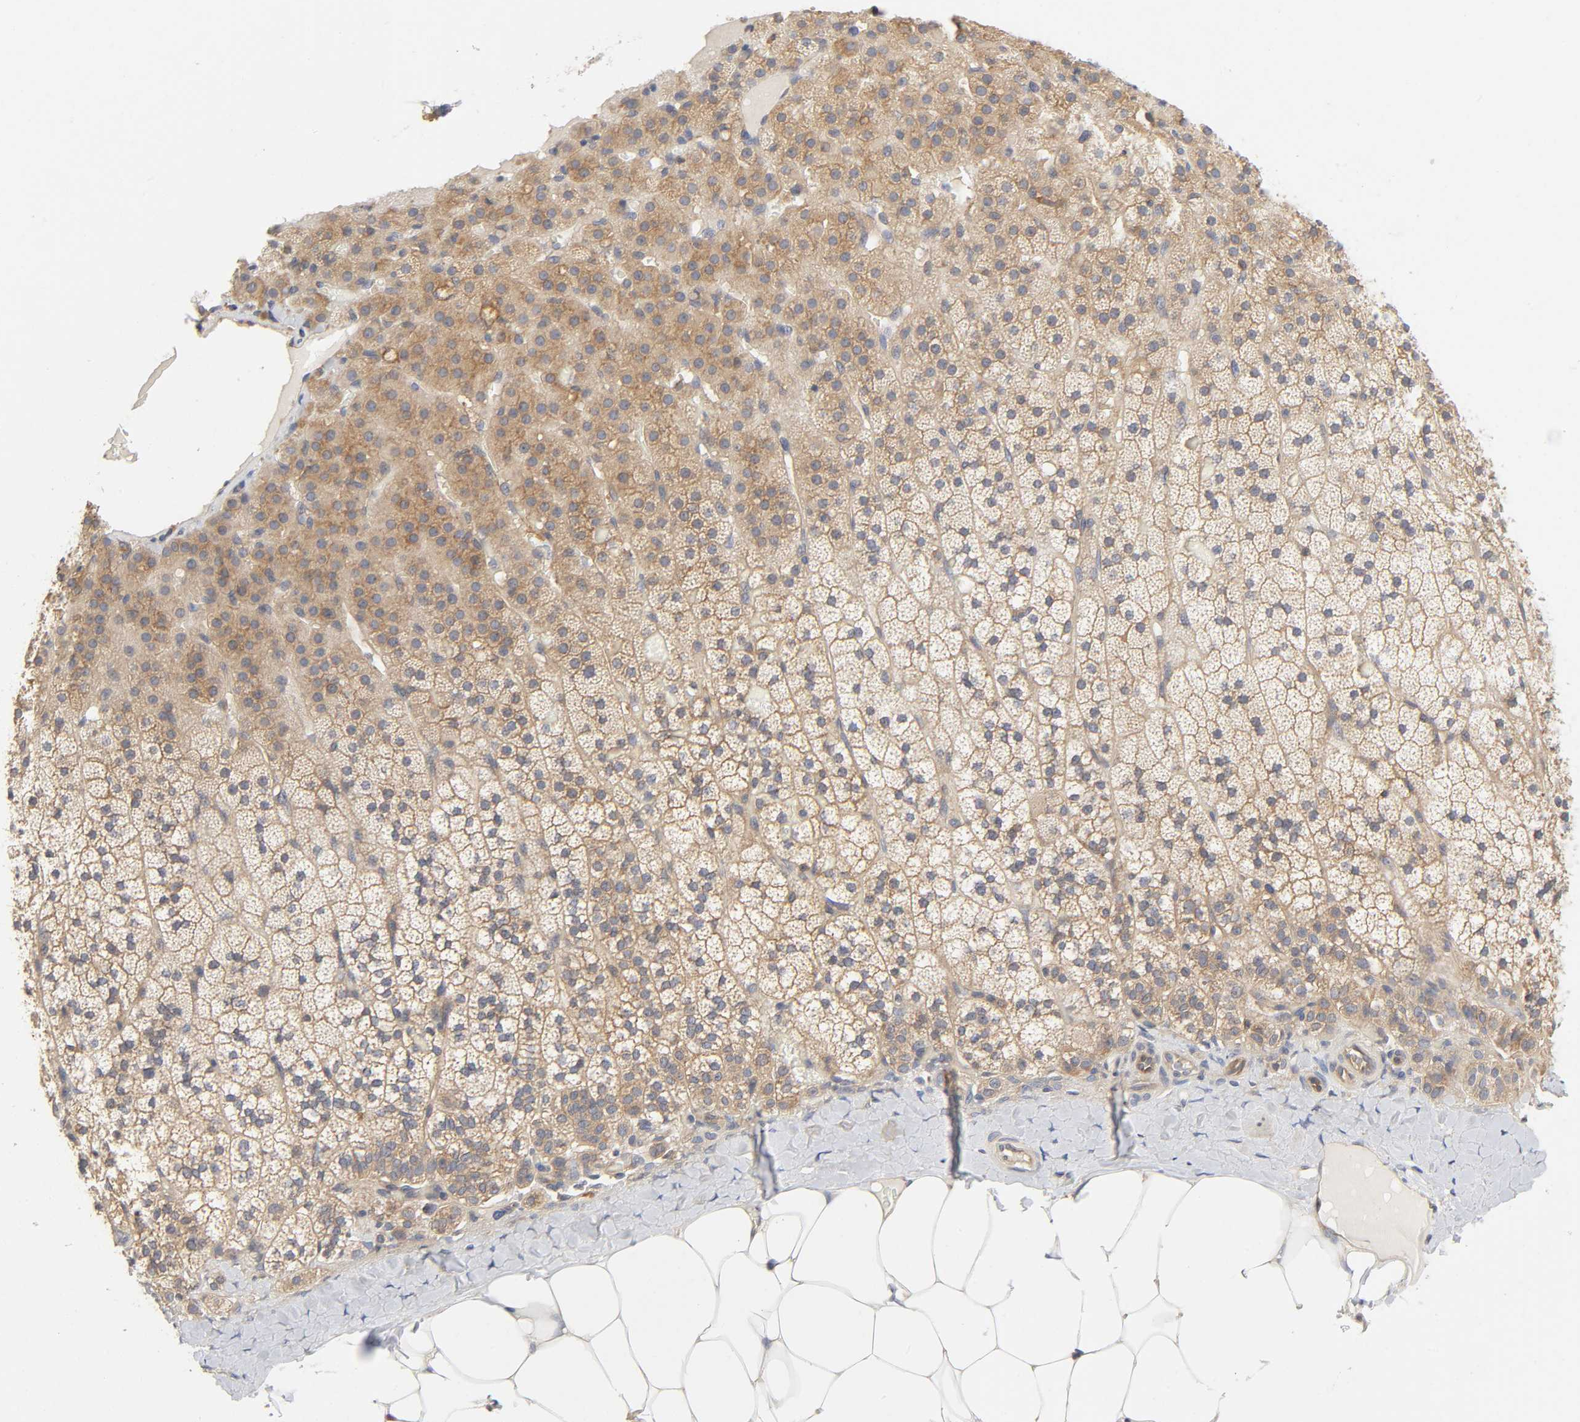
{"staining": {"intensity": "moderate", "quantity": ">75%", "location": "cytoplasmic/membranous"}, "tissue": "adrenal gland", "cell_type": "Glandular cells", "image_type": "normal", "snomed": [{"axis": "morphology", "description": "Normal tissue, NOS"}, {"axis": "topography", "description": "Adrenal gland"}], "caption": "Immunohistochemistry image of unremarkable adrenal gland stained for a protein (brown), which demonstrates medium levels of moderate cytoplasmic/membranous positivity in about >75% of glandular cells.", "gene": "IQCJ", "patient": {"sex": "male", "age": 35}}